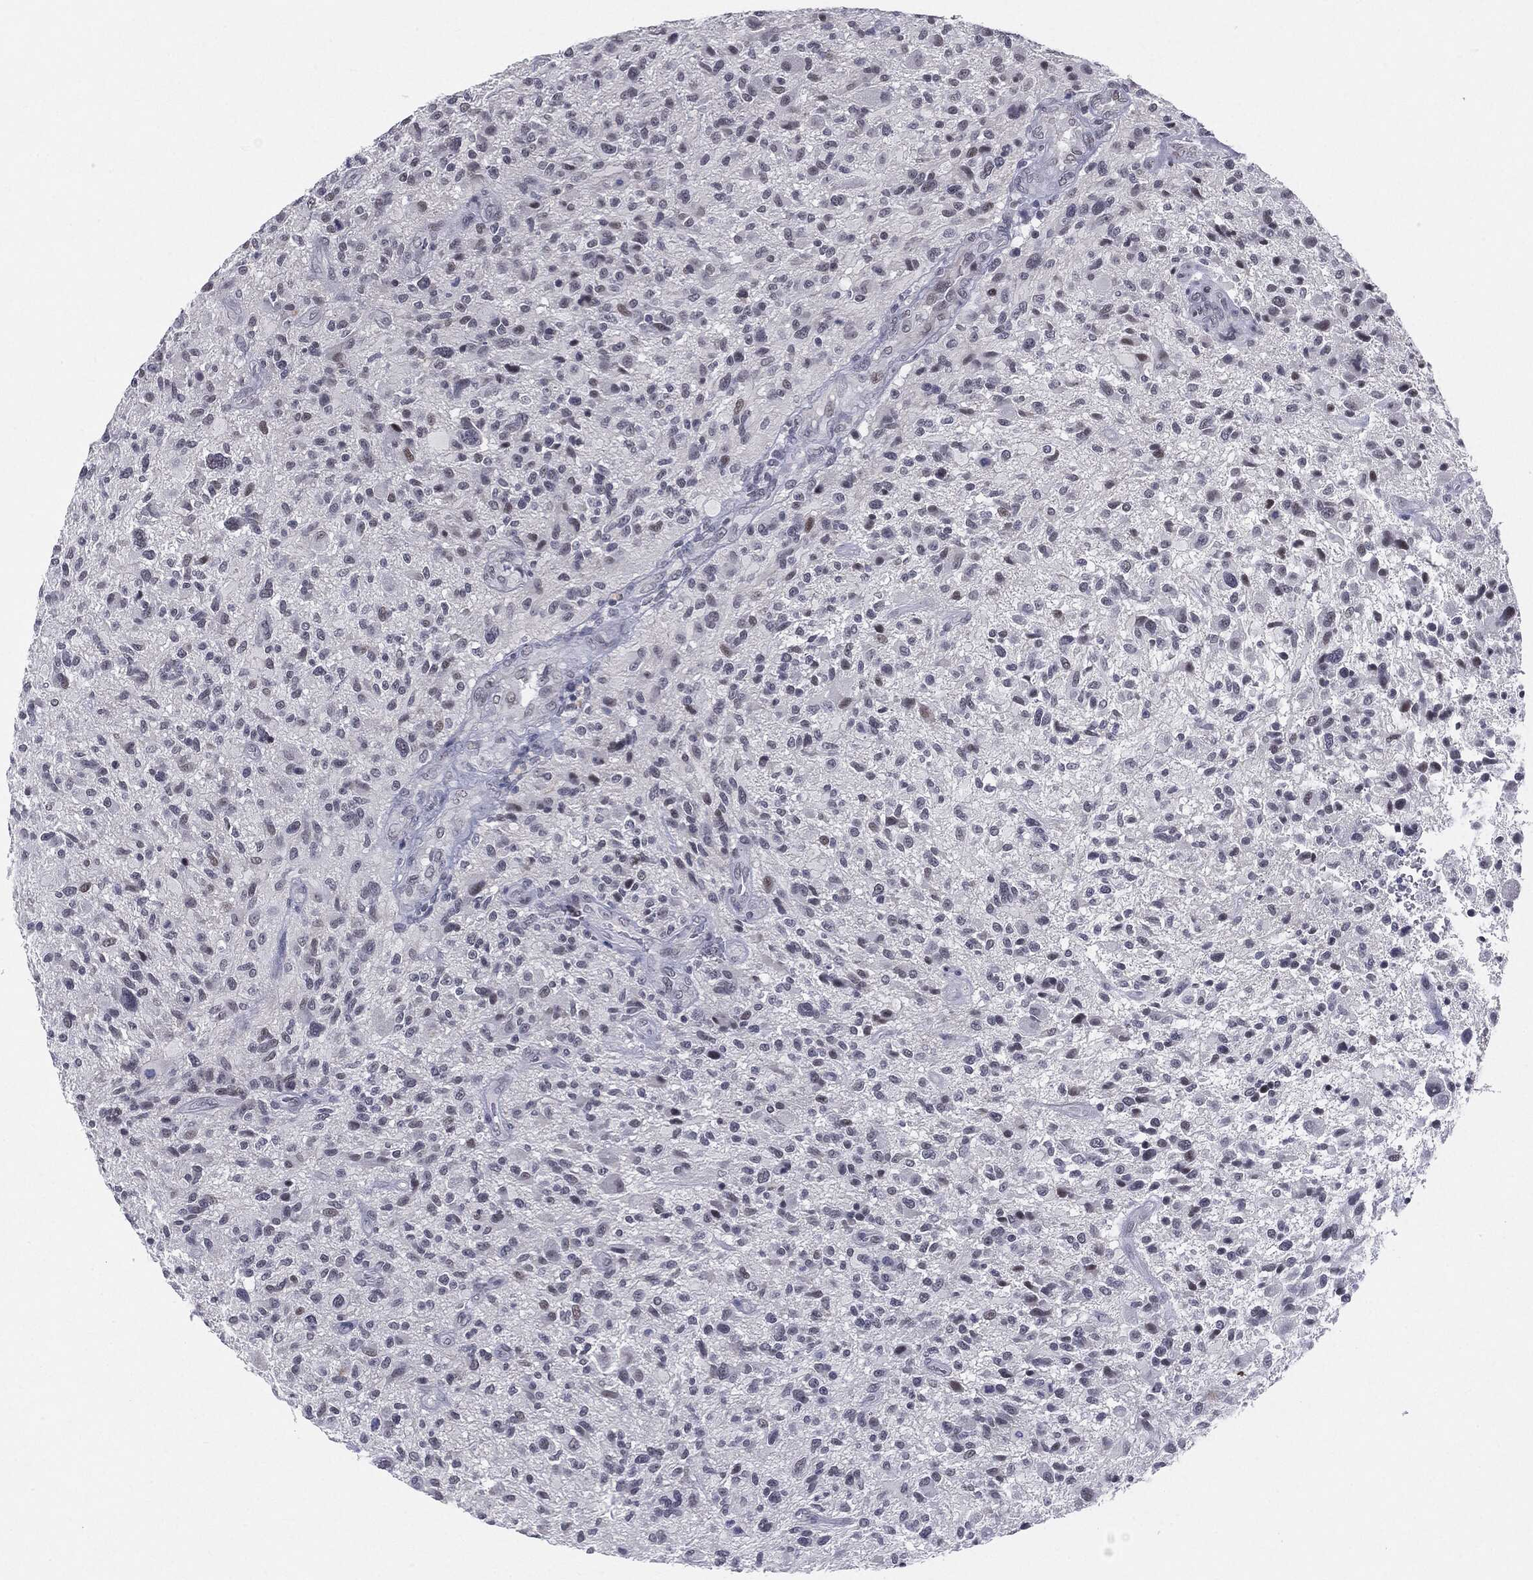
{"staining": {"intensity": "negative", "quantity": "none", "location": "none"}, "tissue": "glioma", "cell_type": "Tumor cells", "image_type": "cancer", "snomed": [{"axis": "morphology", "description": "Glioma, malignant, High grade"}, {"axis": "topography", "description": "Brain"}], "caption": "Immunohistochemistry (IHC) micrograph of neoplastic tissue: human malignant high-grade glioma stained with DAB (3,3'-diaminobenzidine) displays no significant protein staining in tumor cells.", "gene": "SLC5A5", "patient": {"sex": "male", "age": 47}}